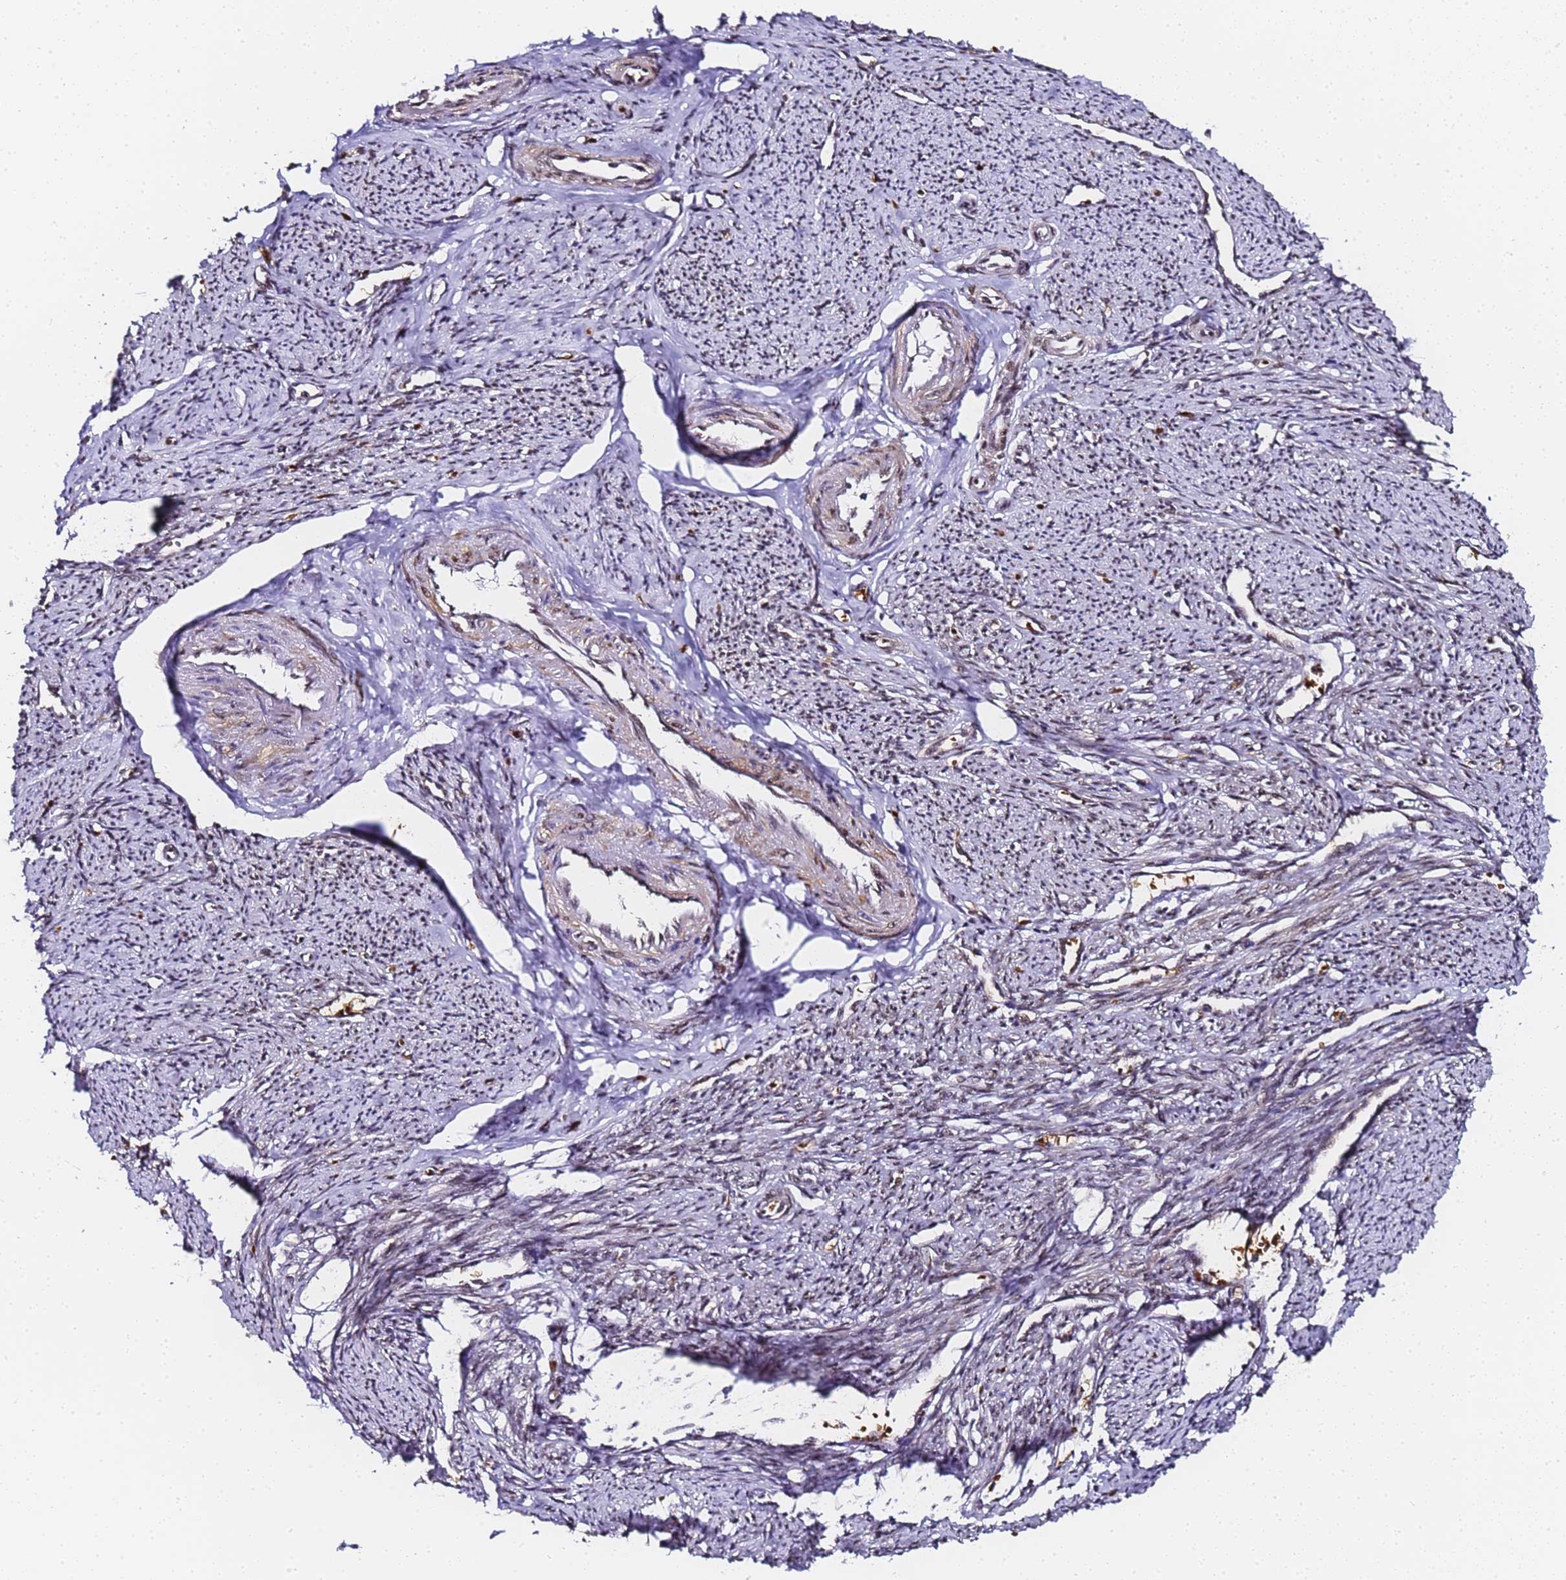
{"staining": {"intensity": "moderate", "quantity": "25%-75%", "location": "cytoplasmic/membranous,nuclear"}, "tissue": "smooth muscle", "cell_type": "Smooth muscle cells", "image_type": "normal", "snomed": [{"axis": "morphology", "description": "Normal tissue, NOS"}, {"axis": "topography", "description": "Smooth muscle"}, {"axis": "topography", "description": "Uterus"}], "caption": "High-power microscopy captured an immunohistochemistry photomicrograph of unremarkable smooth muscle, revealing moderate cytoplasmic/membranous,nuclear staining in approximately 25%-75% of smooth muscle cells.", "gene": "POLR1A", "patient": {"sex": "female", "age": 59}}